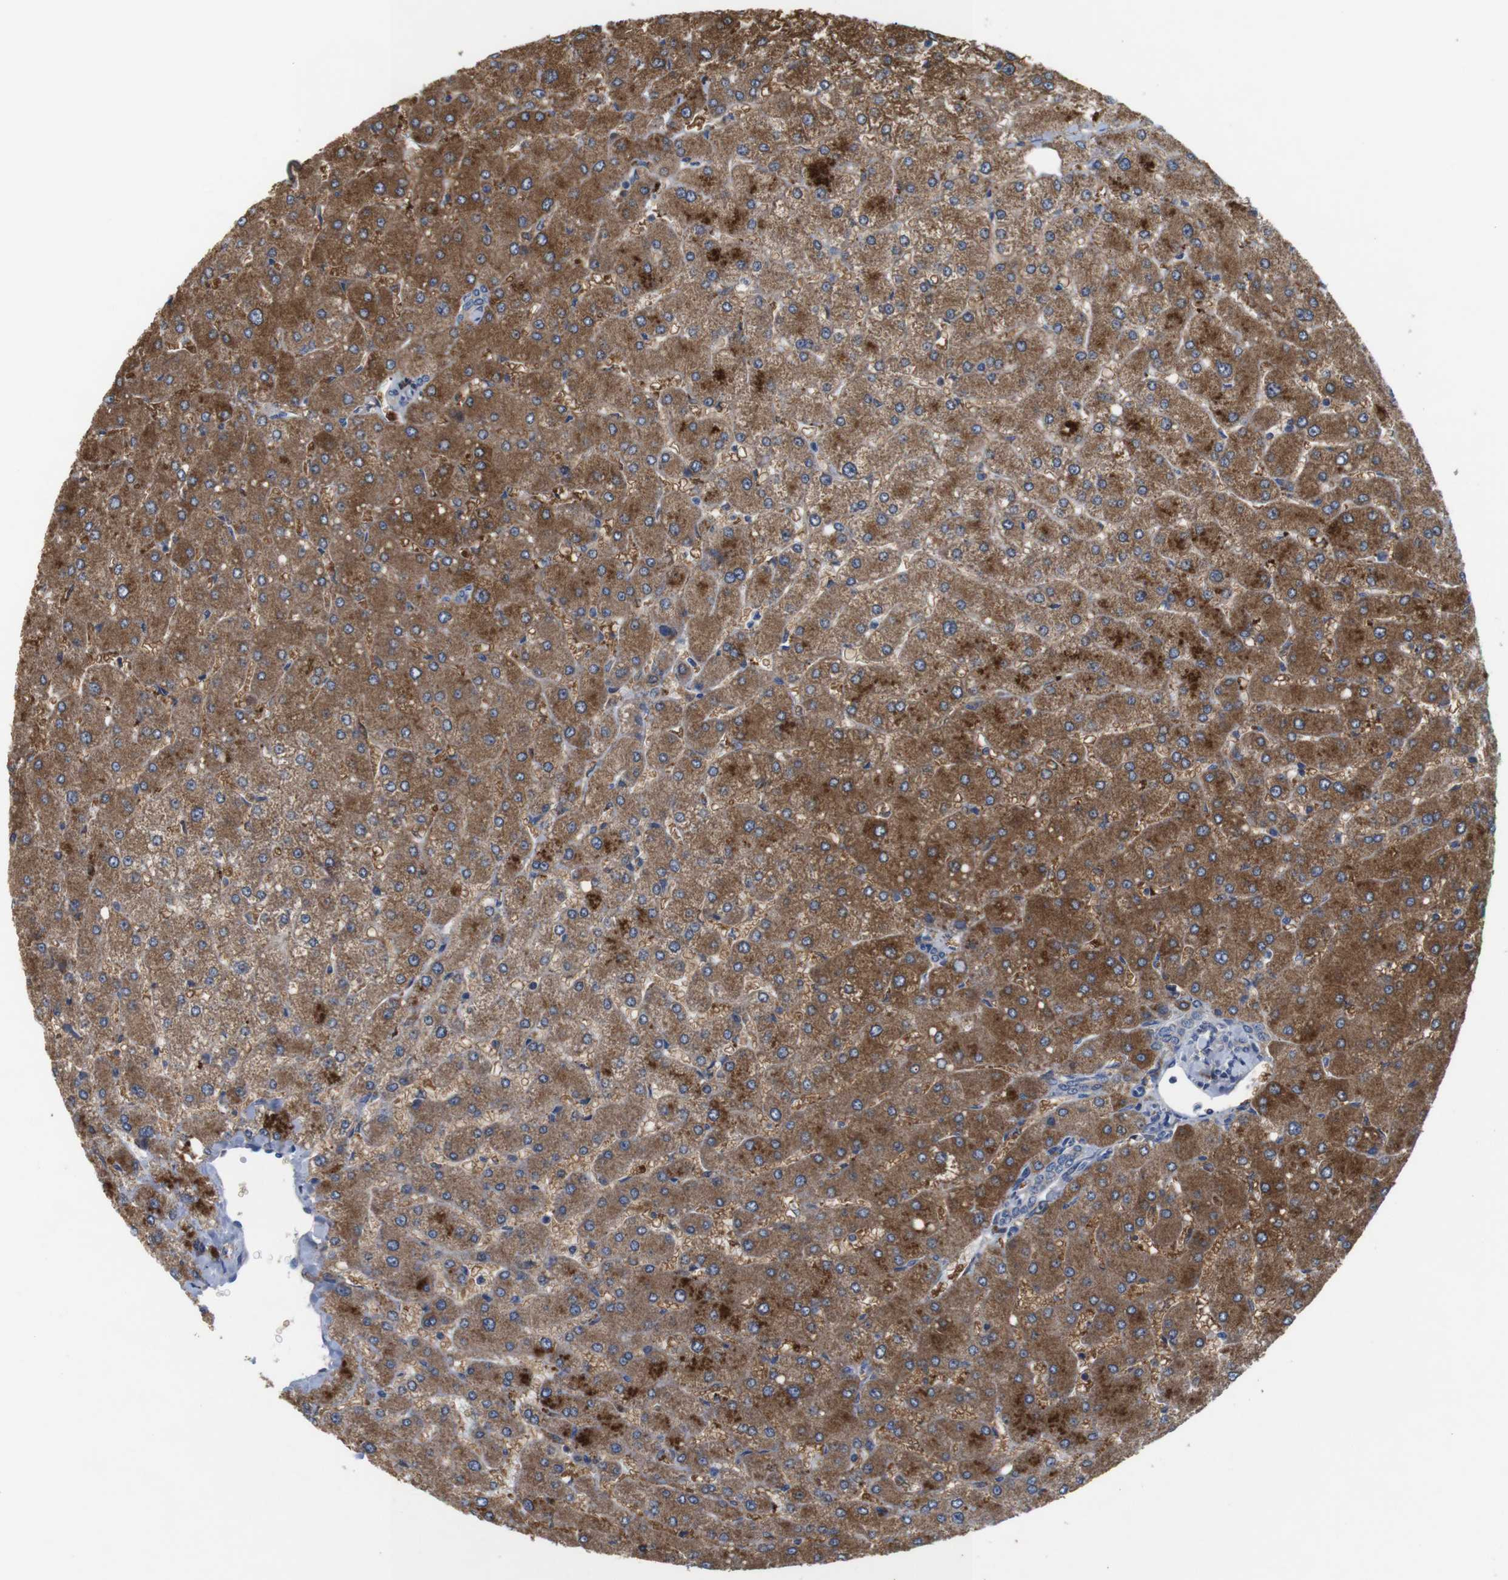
{"staining": {"intensity": "weak", "quantity": "<25%", "location": "cytoplasmic/membranous"}, "tissue": "liver", "cell_type": "Cholangiocytes", "image_type": "normal", "snomed": [{"axis": "morphology", "description": "Normal tissue, NOS"}, {"axis": "topography", "description": "Liver"}], "caption": "An immunohistochemistry (IHC) histopathology image of unremarkable liver is shown. There is no staining in cholangiocytes of liver.", "gene": "F2RL1", "patient": {"sex": "male", "age": 55}}